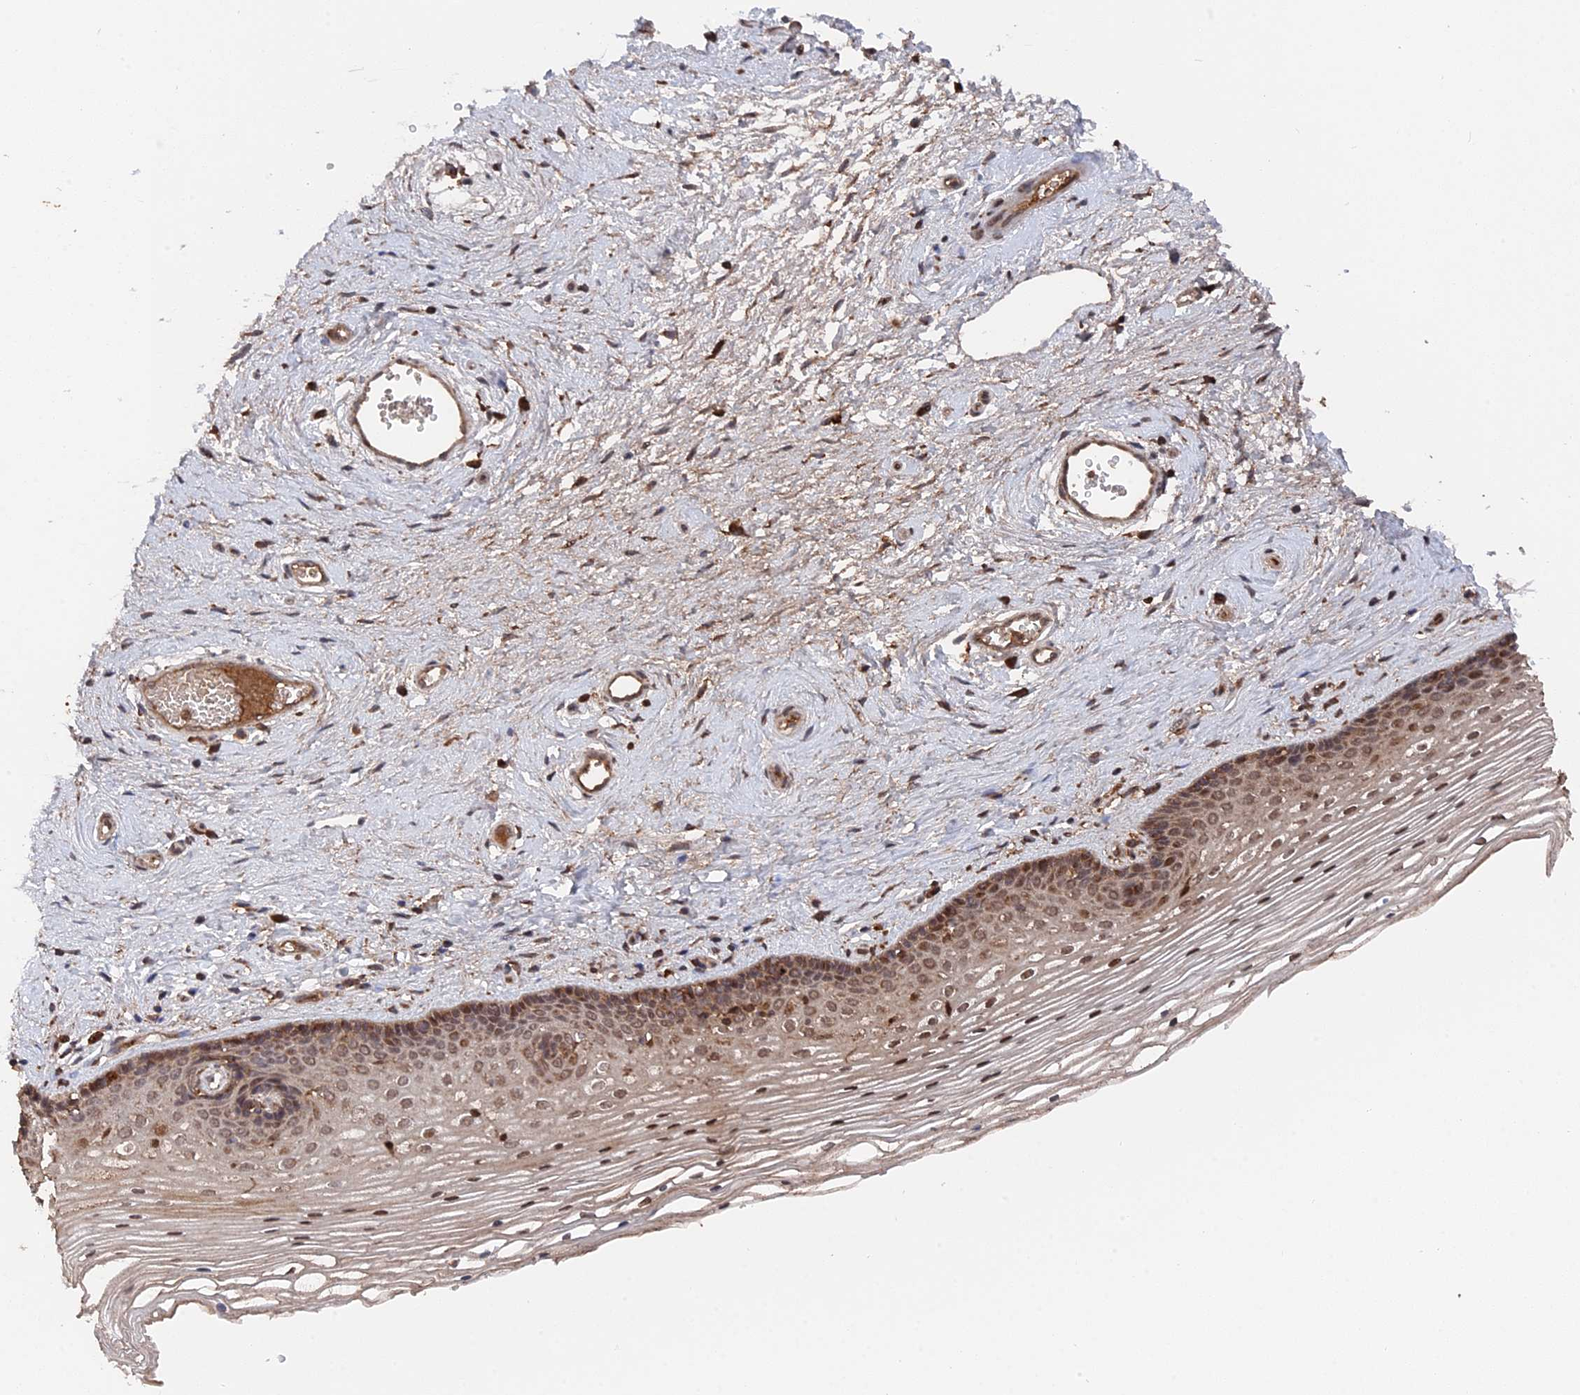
{"staining": {"intensity": "moderate", "quantity": ">75%", "location": "nuclear"}, "tissue": "vagina", "cell_type": "Squamous epithelial cells", "image_type": "normal", "snomed": [{"axis": "morphology", "description": "Normal tissue, NOS"}, {"axis": "topography", "description": "Vagina"}], "caption": "Approximately >75% of squamous epithelial cells in unremarkable vagina display moderate nuclear protein positivity as visualized by brown immunohistochemical staining.", "gene": "CEACAM21", "patient": {"sex": "female", "age": 46}}